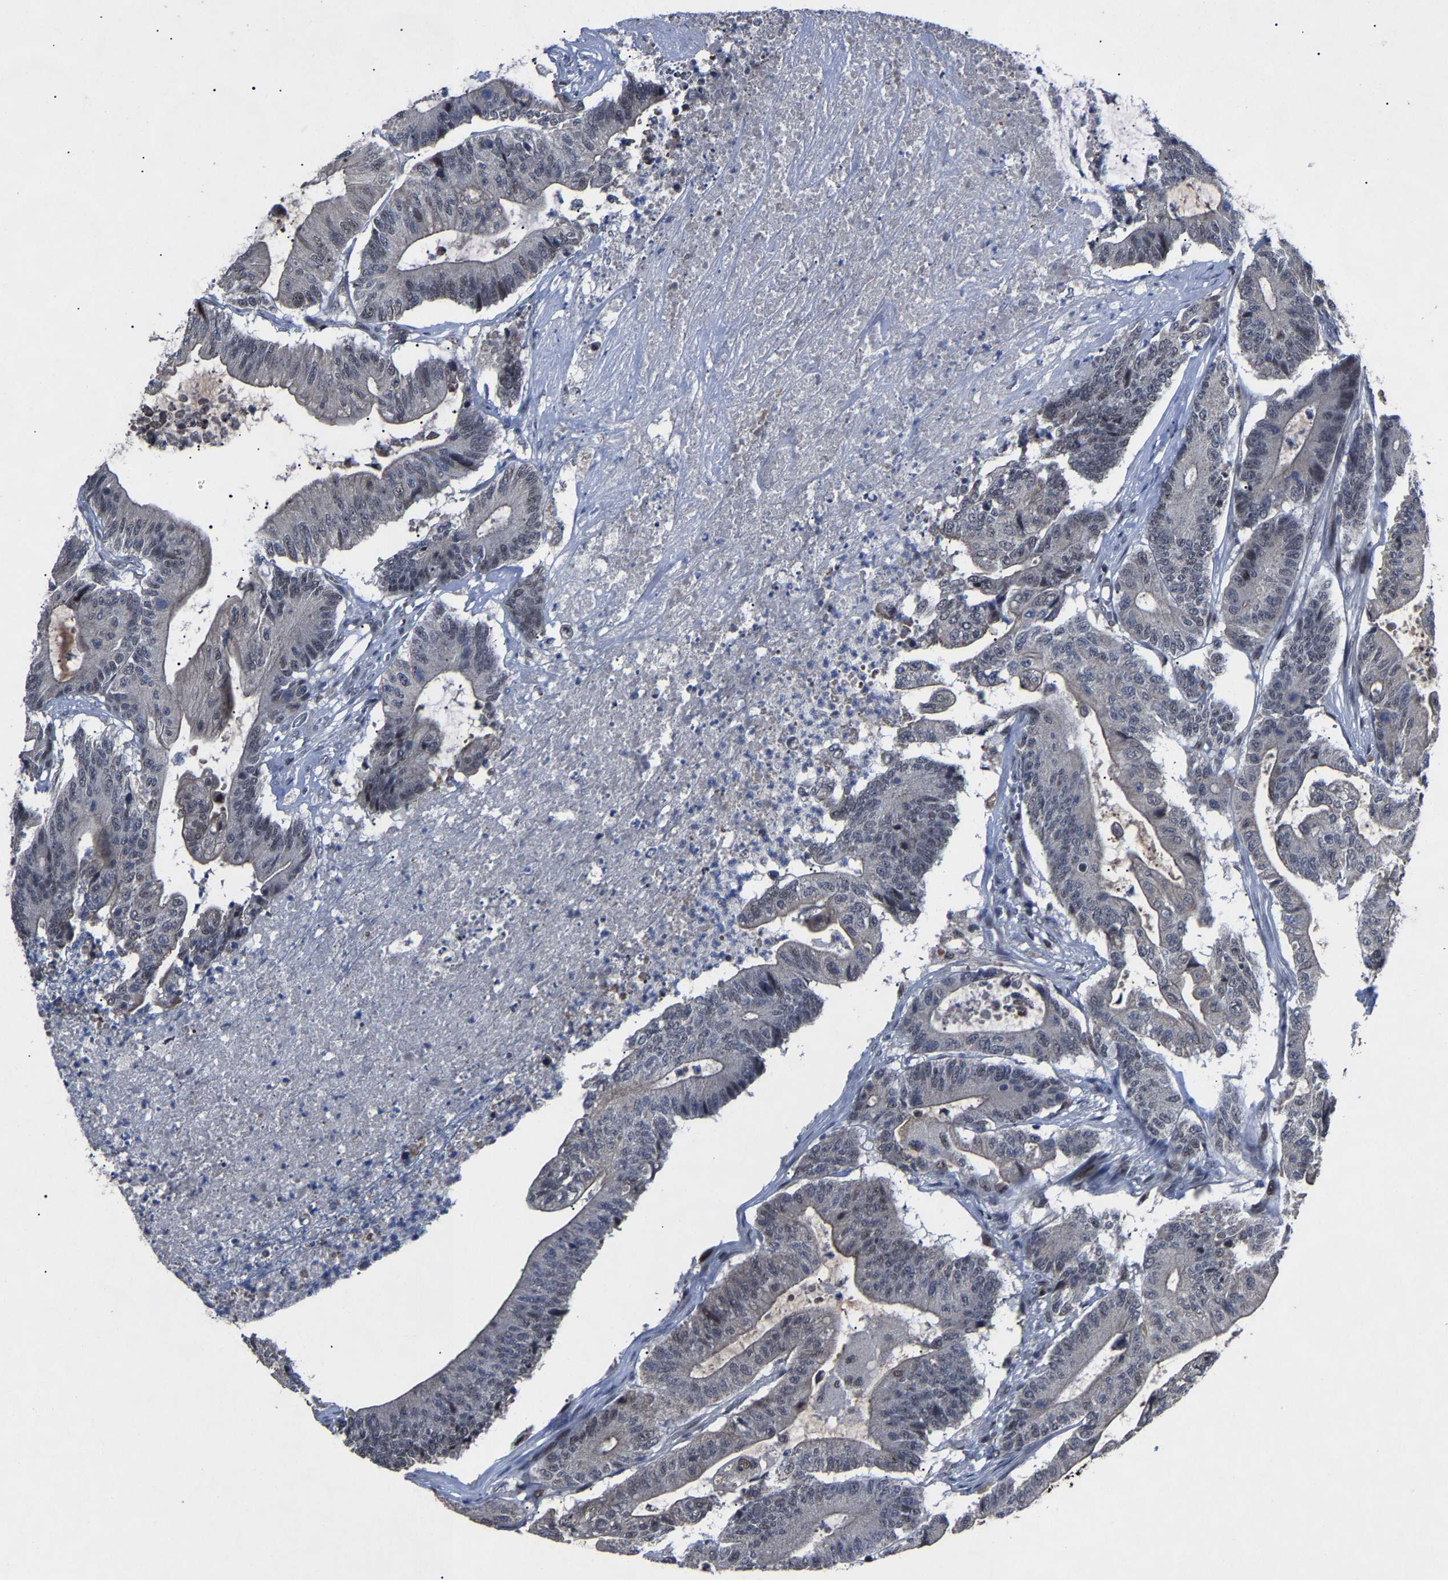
{"staining": {"intensity": "negative", "quantity": "none", "location": "none"}, "tissue": "colorectal cancer", "cell_type": "Tumor cells", "image_type": "cancer", "snomed": [{"axis": "morphology", "description": "Adenocarcinoma, NOS"}, {"axis": "topography", "description": "Colon"}], "caption": "This image is of adenocarcinoma (colorectal) stained with immunohistochemistry (IHC) to label a protein in brown with the nuclei are counter-stained blue. There is no expression in tumor cells.", "gene": "LSM8", "patient": {"sex": "female", "age": 84}}